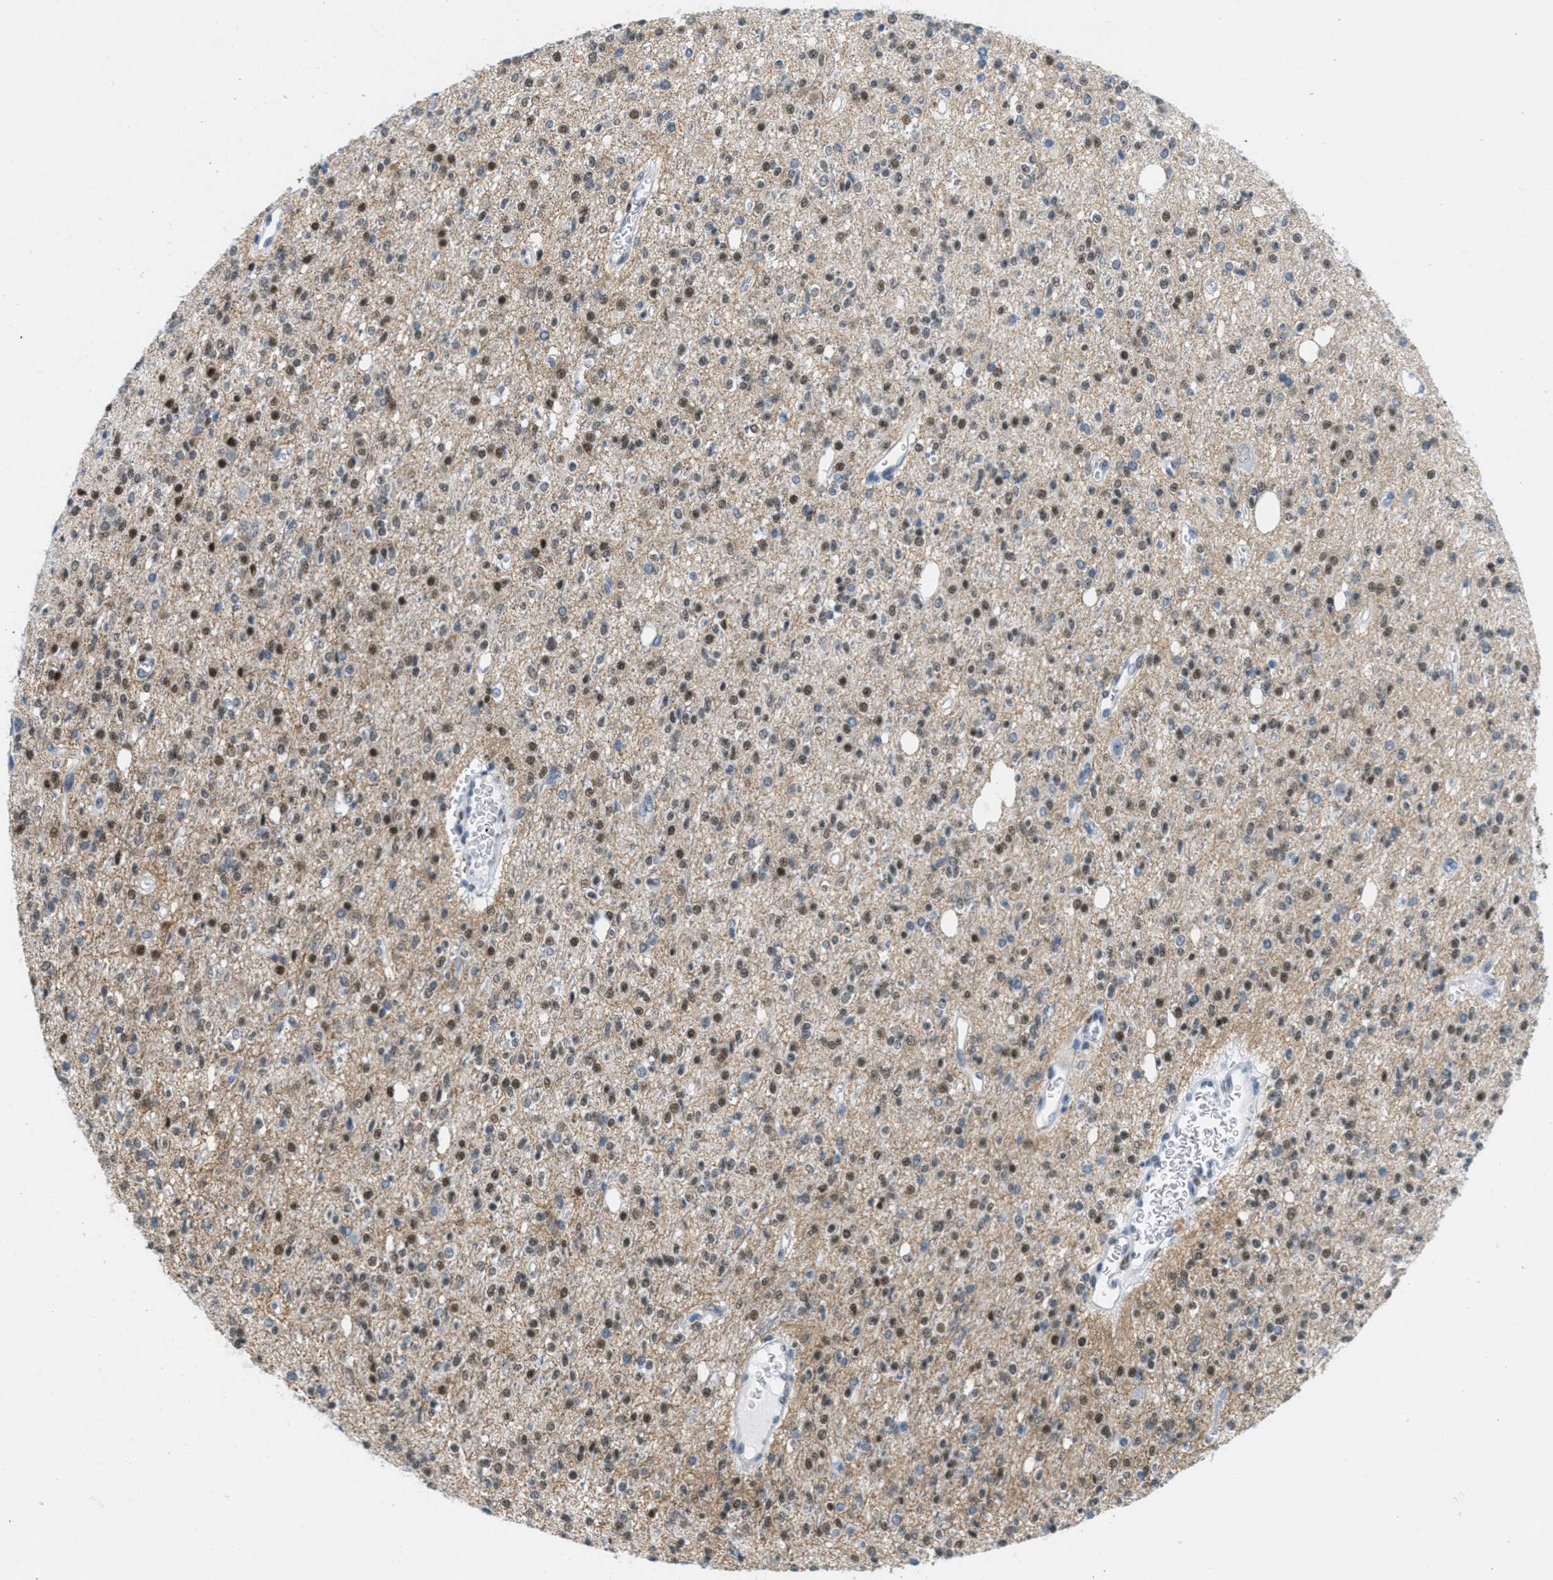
{"staining": {"intensity": "moderate", "quantity": "25%-75%", "location": "nuclear"}, "tissue": "glioma", "cell_type": "Tumor cells", "image_type": "cancer", "snomed": [{"axis": "morphology", "description": "Glioma, malignant, High grade"}, {"axis": "topography", "description": "pancreas cauda"}], "caption": "Immunohistochemistry of malignant high-grade glioma reveals medium levels of moderate nuclear expression in approximately 25%-75% of tumor cells.", "gene": "HS3ST2", "patient": {"sex": "male", "age": 60}}